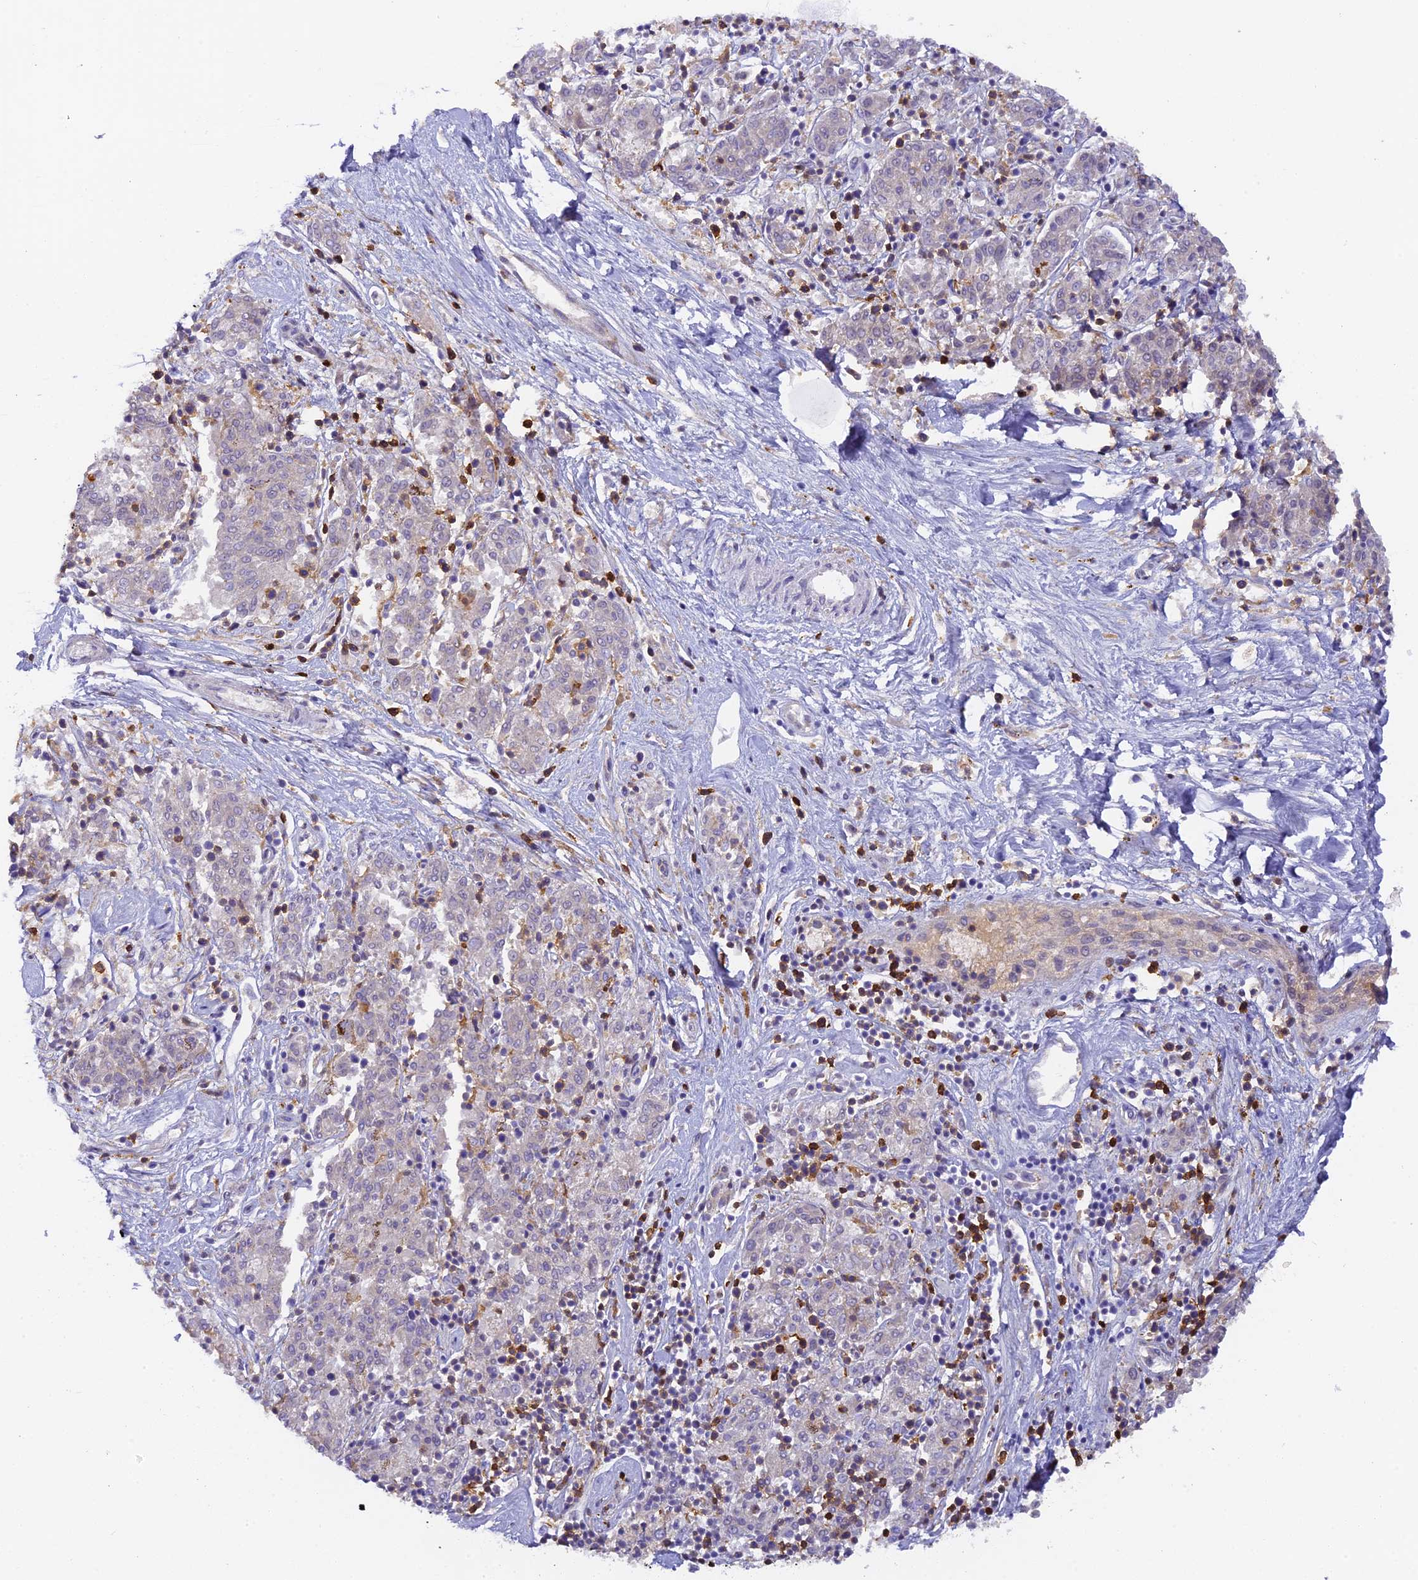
{"staining": {"intensity": "negative", "quantity": "none", "location": "none"}, "tissue": "melanoma", "cell_type": "Tumor cells", "image_type": "cancer", "snomed": [{"axis": "morphology", "description": "Malignant melanoma, NOS"}, {"axis": "topography", "description": "Skin"}], "caption": "This photomicrograph is of malignant melanoma stained with immunohistochemistry to label a protein in brown with the nuclei are counter-stained blue. There is no positivity in tumor cells. (Immunohistochemistry (ihc), brightfield microscopy, high magnification).", "gene": "FYB1", "patient": {"sex": "female", "age": 72}}